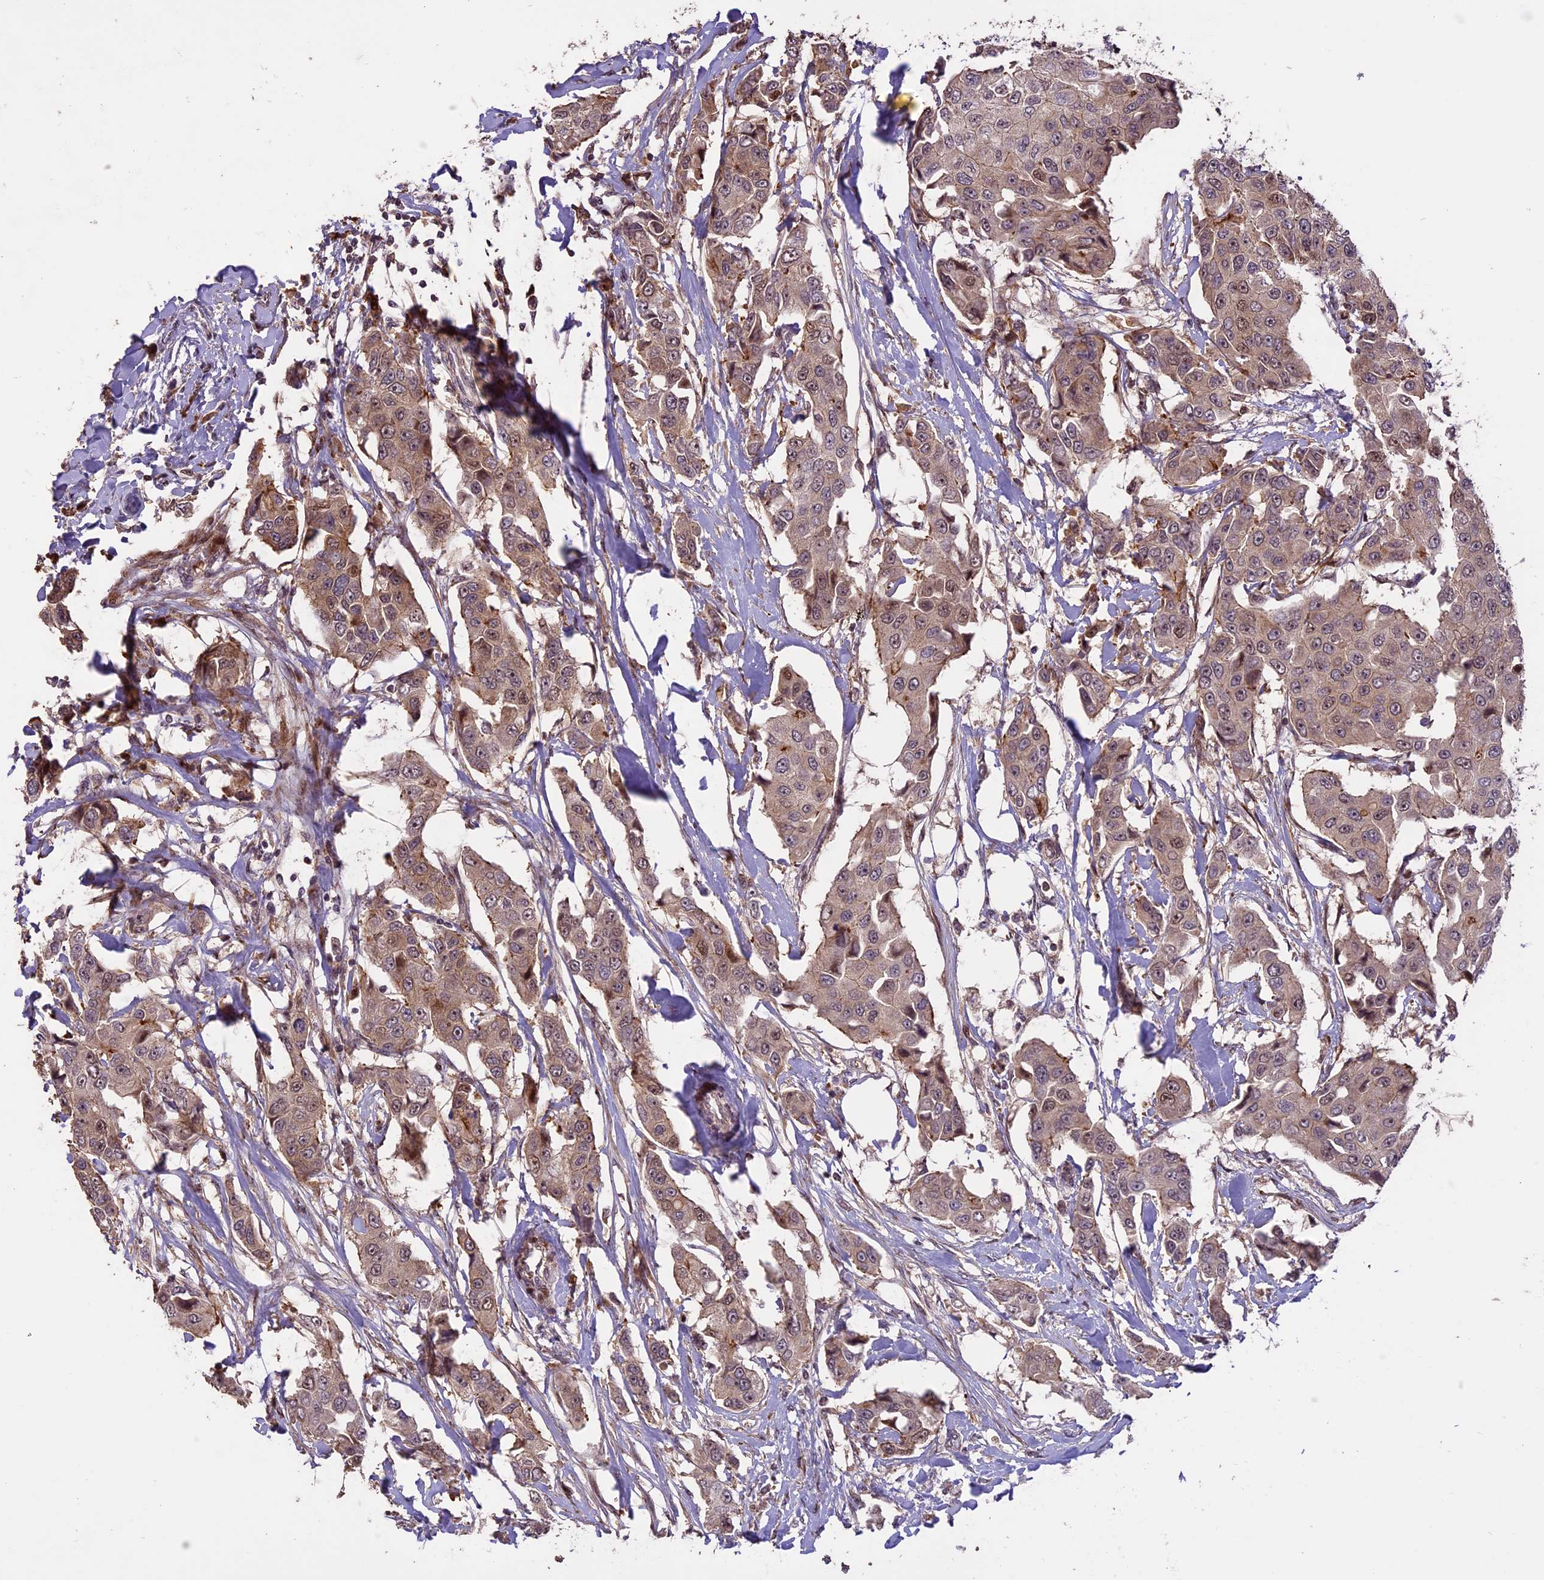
{"staining": {"intensity": "weak", "quantity": ">75%", "location": "cytoplasmic/membranous,nuclear"}, "tissue": "breast cancer", "cell_type": "Tumor cells", "image_type": "cancer", "snomed": [{"axis": "morphology", "description": "Duct carcinoma"}, {"axis": "topography", "description": "Breast"}], "caption": "Tumor cells show weak cytoplasmic/membranous and nuclear expression in about >75% of cells in breast cancer.", "gene": "ENHO", "patient": {"sex": "female", "age": 80}}